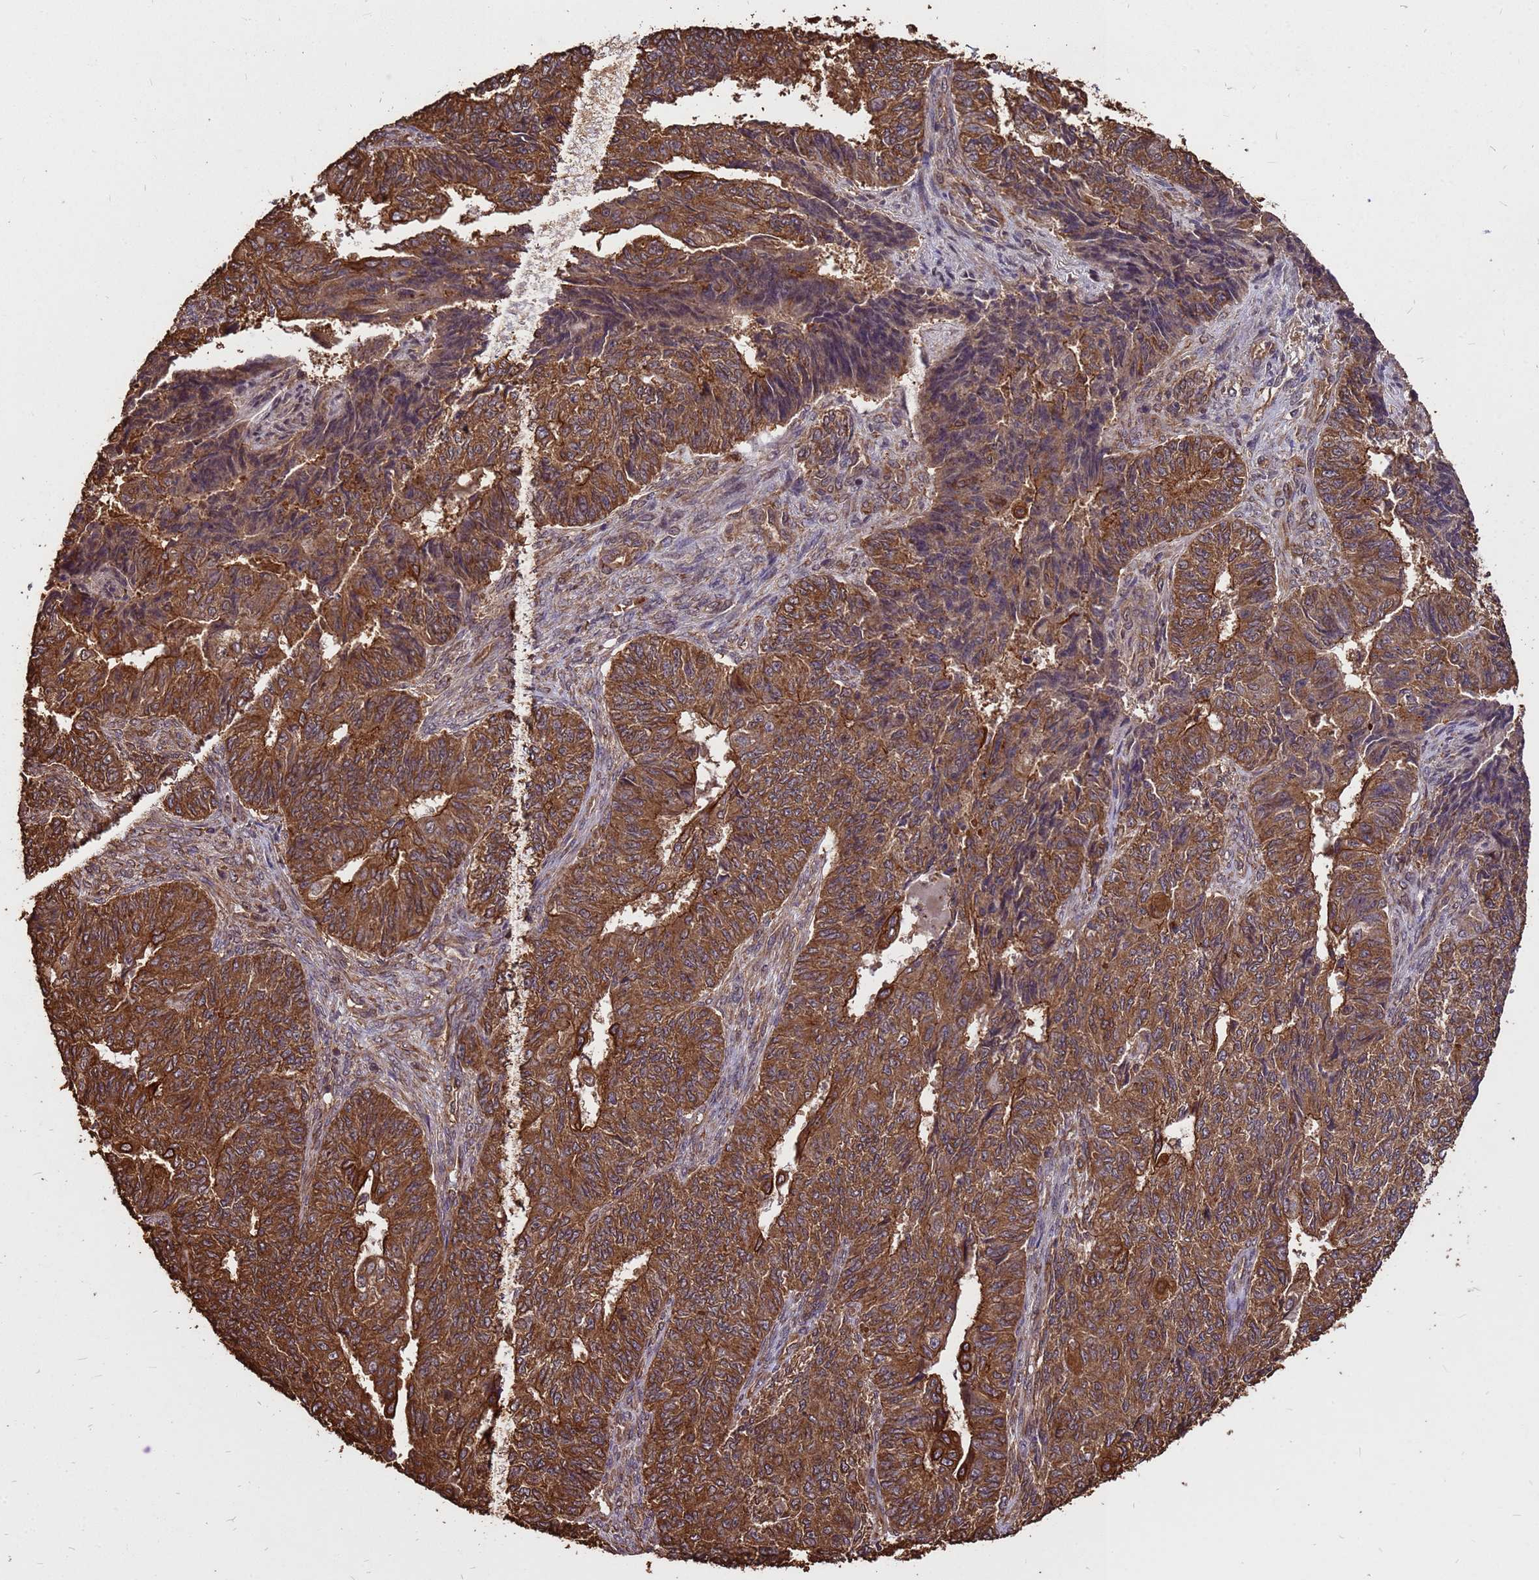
{"staining": {"intensity": "moderate", "quantity": ">75%", "location": "cytoplasmic/membranous"}, "tissue": "endometrial cancer", "cell_type": "Tumor cells", "image_type": "cancer", "snomed": [{"axis": "morphology", "description": "Adenocarcinoma, NOS"}, {"axis": "topography", "description": "Endometrium"}], "caption": "Approximately >75% of tumor cells in endometrial adenocarcinoma exhibit moderate cytoplasmic/membranous protein positivity as visualized by brown immunohistochemical staining.", "gene": "ZNF618", "patient": {"sex": "female", "age": 32}}